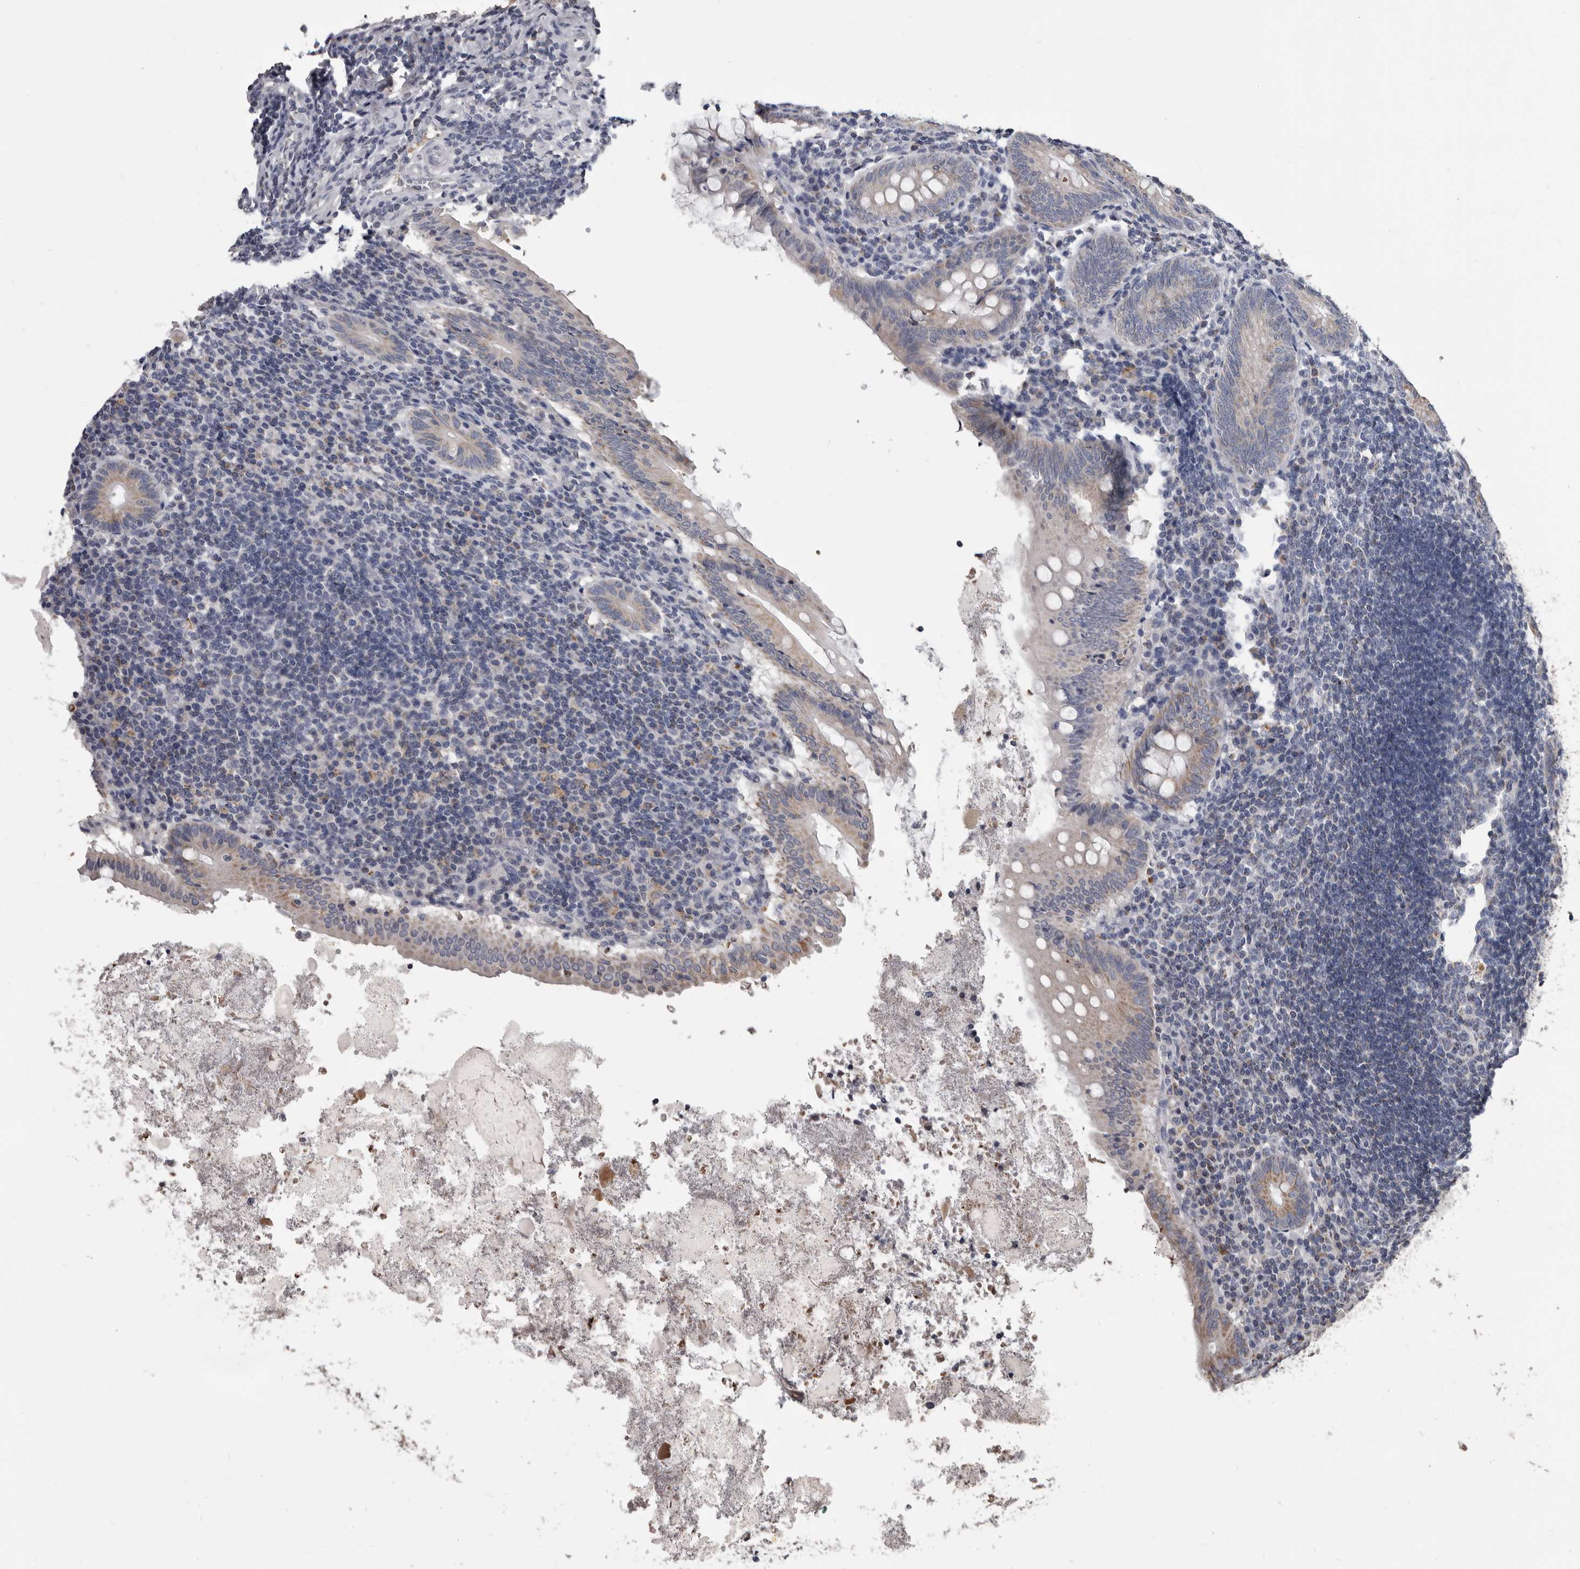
{"staining": {"intensity": "weak", "quantity": "25%-75%", "location": "cytoplasmic/membranous"}, "tissue": "appendix", "cell_type": "Glandular cells", "image_type": "normal", "snomed": [{"axis": "morphology", "description": "Normal tissue, NOS"}, {"axis": "topography", "description": "Appendix"}], "caption": "Glandular cells display weak cytoplasmic/membranous staining in approximately 25%-75% of cells in benign appendix.", "gene": "ALDH5A1", "patient": {"sex": "female", "age": 54}}